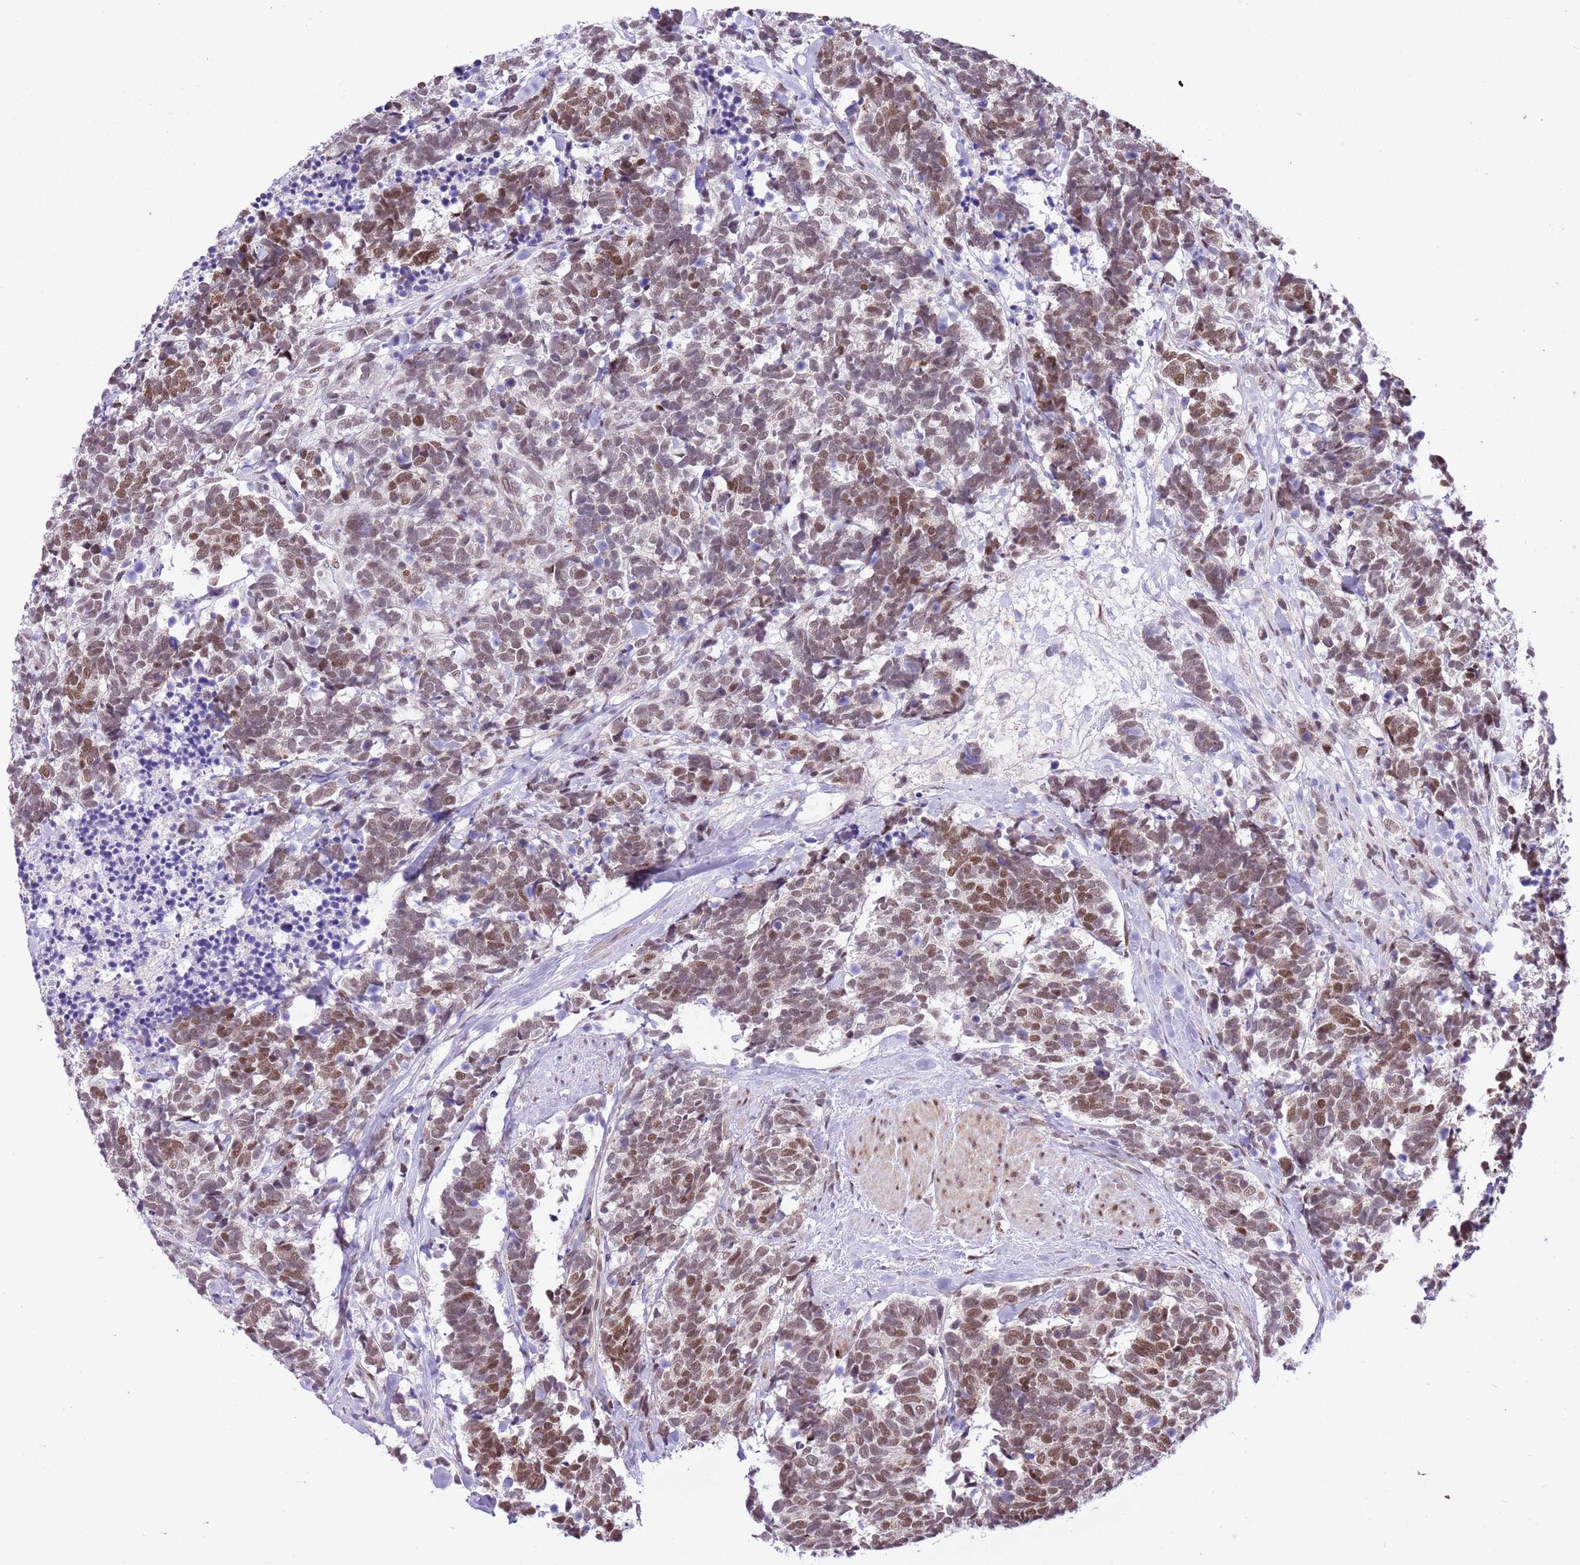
{"staining": {"intensity": "moderate", "quantity": ">75%", "location": "nuclear"}, "tissue": "carcinoid", "cell_type": "Tumor cells", "image_type": "cancer", "snomed": [{"axis": "morphology", "description": "Carcinoma, NOS"}, {"axis": "morphology", "description": "Carcinoid, malignant, NOS"}, {"axis": "topography", "description": "Prostate"}], "caption": "IHC micrograph of neoplastic tissue: human carcinoid stained using immunohistochemistry (IHC) shows medium levels of moderate protein expression localized specifically in the nuclear of tumor cells, appearing as a nuclear brown color.", "gene": "NACC2", "patient": {"sex": "male", "age": 57}}